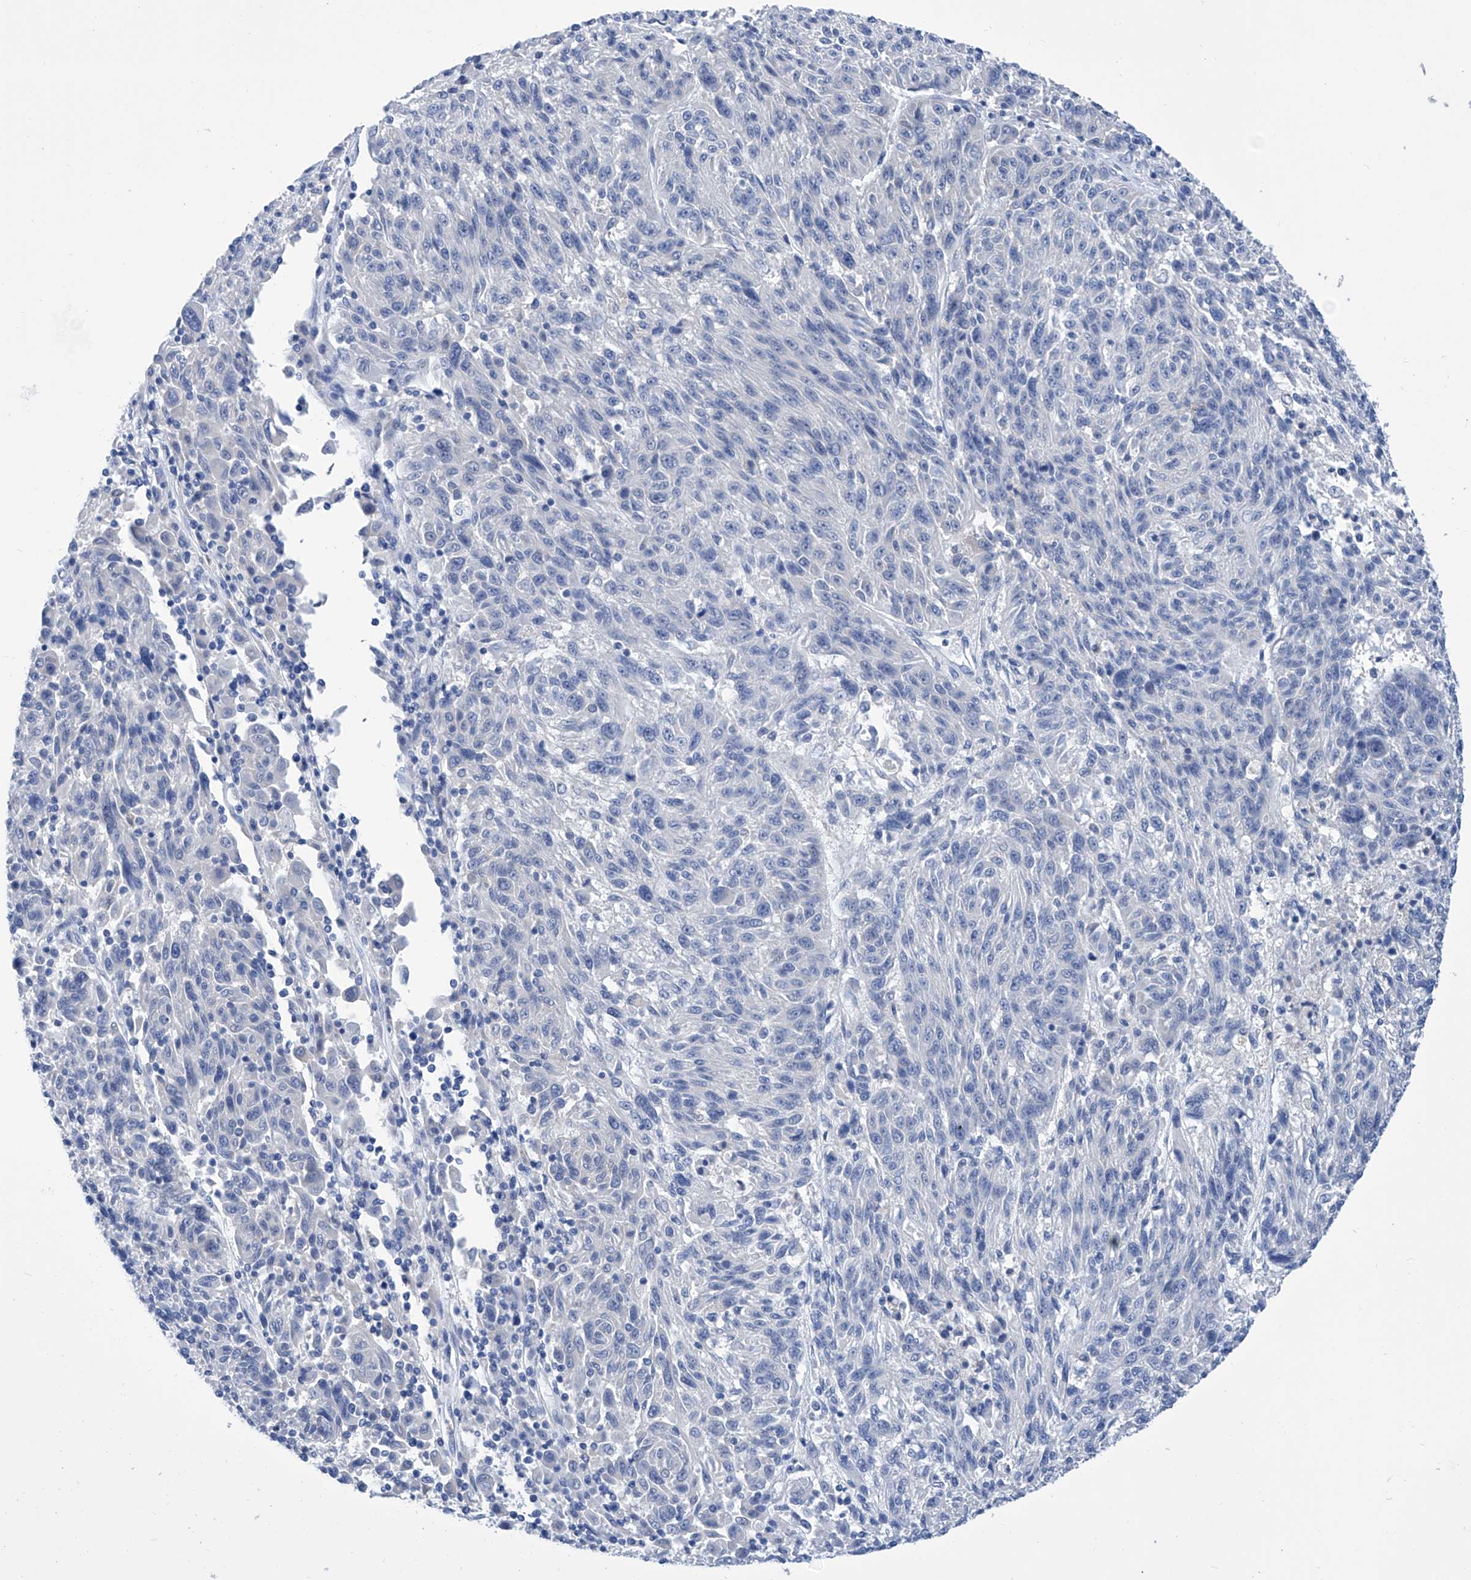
{"staining": {"intensity": "negative", "quantity": "none", "location": "none"}, "tissue": "melanoma", "cell_type": "Tumor cells", "image_type": "cancer", "snomed": [{"axis": "morphology", "description": "Malignant melanoma, NOS"}, {"axis": "topography", "description": "Skin"}], "caption": "A high-resolution photomicrograph shows immunohistochemistry staining of melanoma, which reveals no significant staining in tumor cells.", "gene": "IMPA2", "patient": {"sex": "male", "age": 53}}